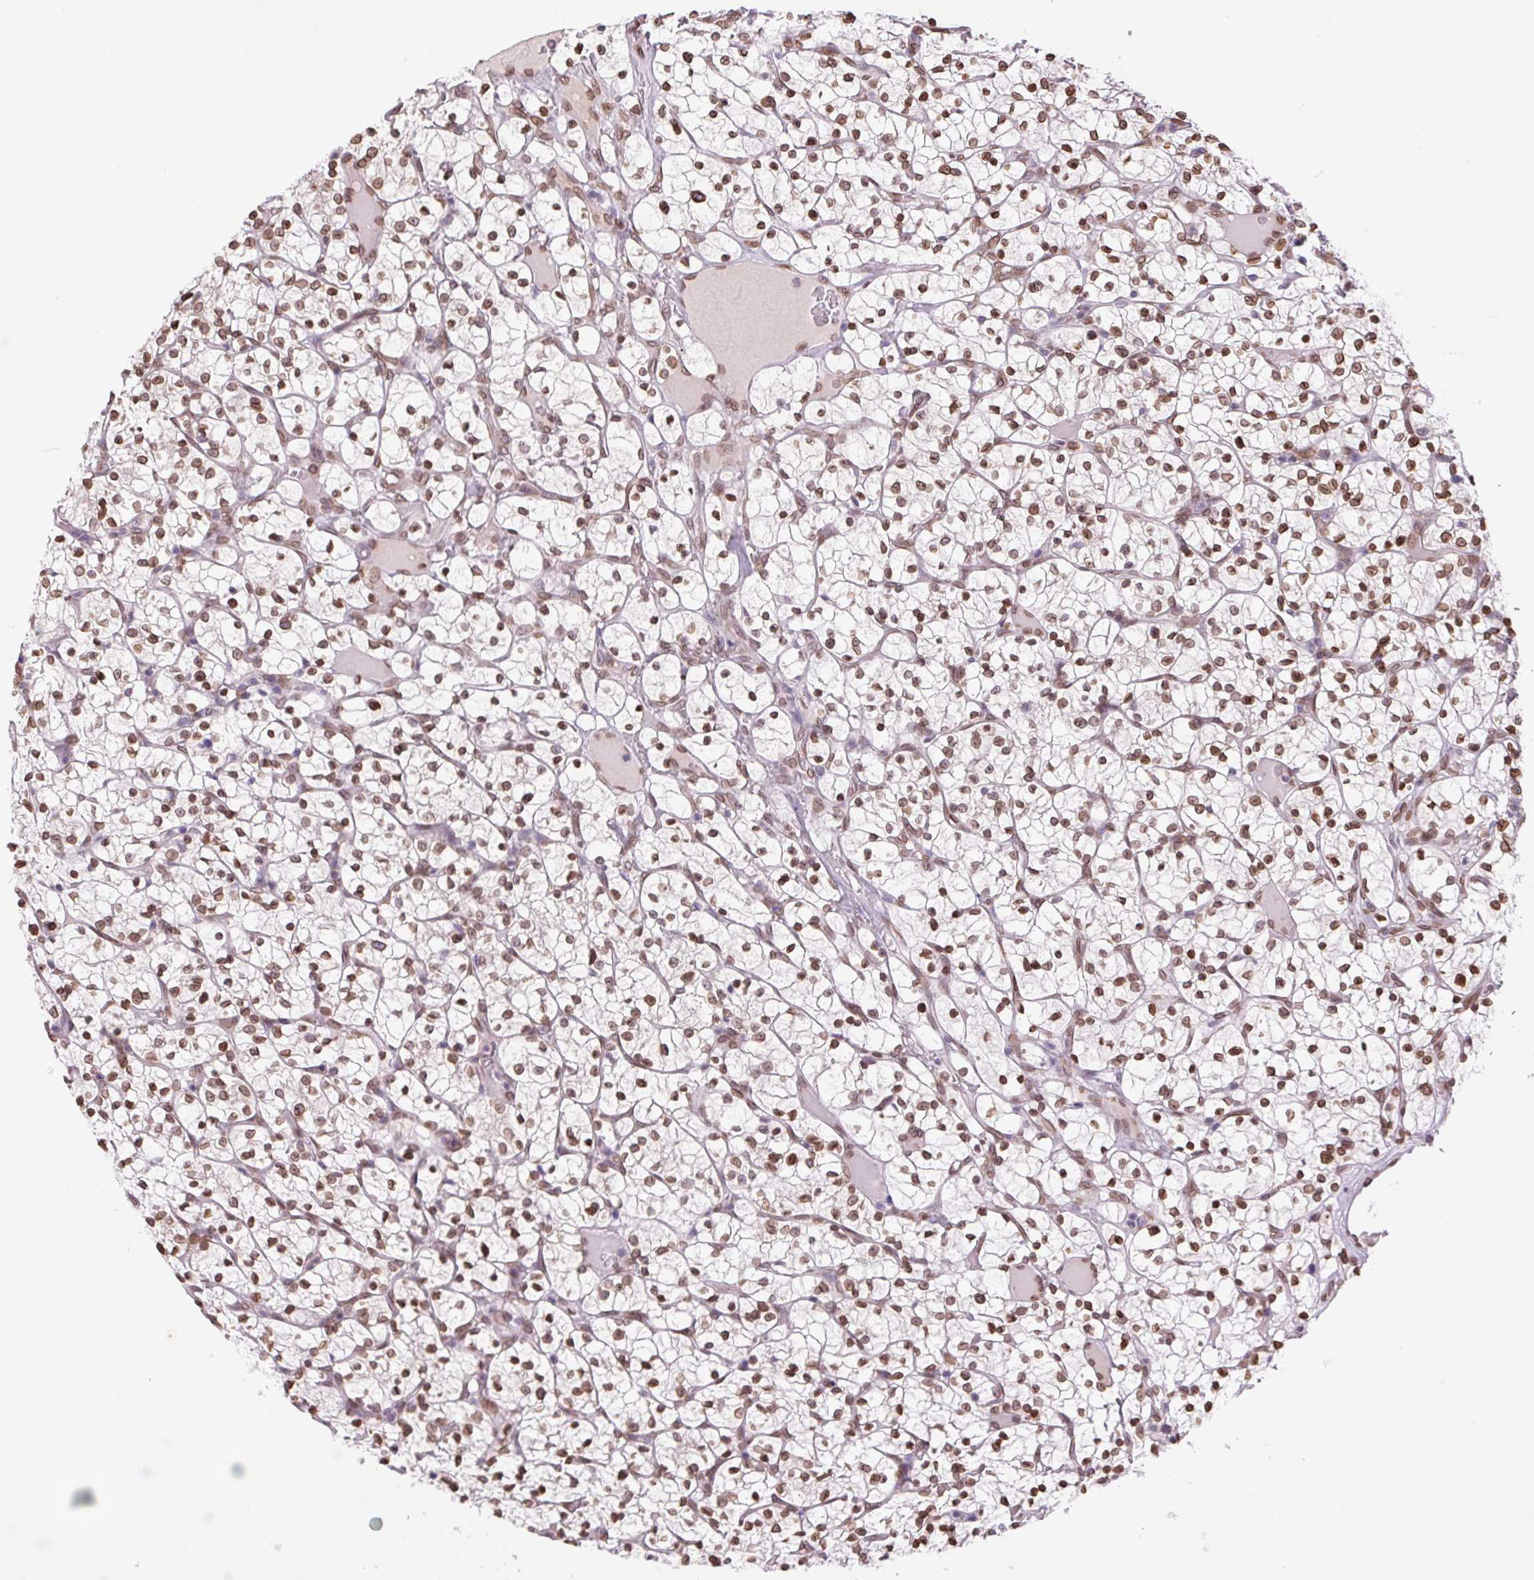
{"staining": {"intensity": "moderate", "quantity": ">75%", "location": "nuclear"}, "tissue": "renal cancer", "cell_type": "Tumor cells", "image_type": "cancer", "snomed": [{"axis": "morphology", "description": "Adenocarcinoma, NOS"}, {"axis": "topography", "description": "Kidney"}], "caption": "The immunohistochemical stain shows moderate nuclear positivity in tumor cells of renal adenocarcinoma tissue.", "gene": "TMEM175", "patient": {"sex": "female", "age": 64}}